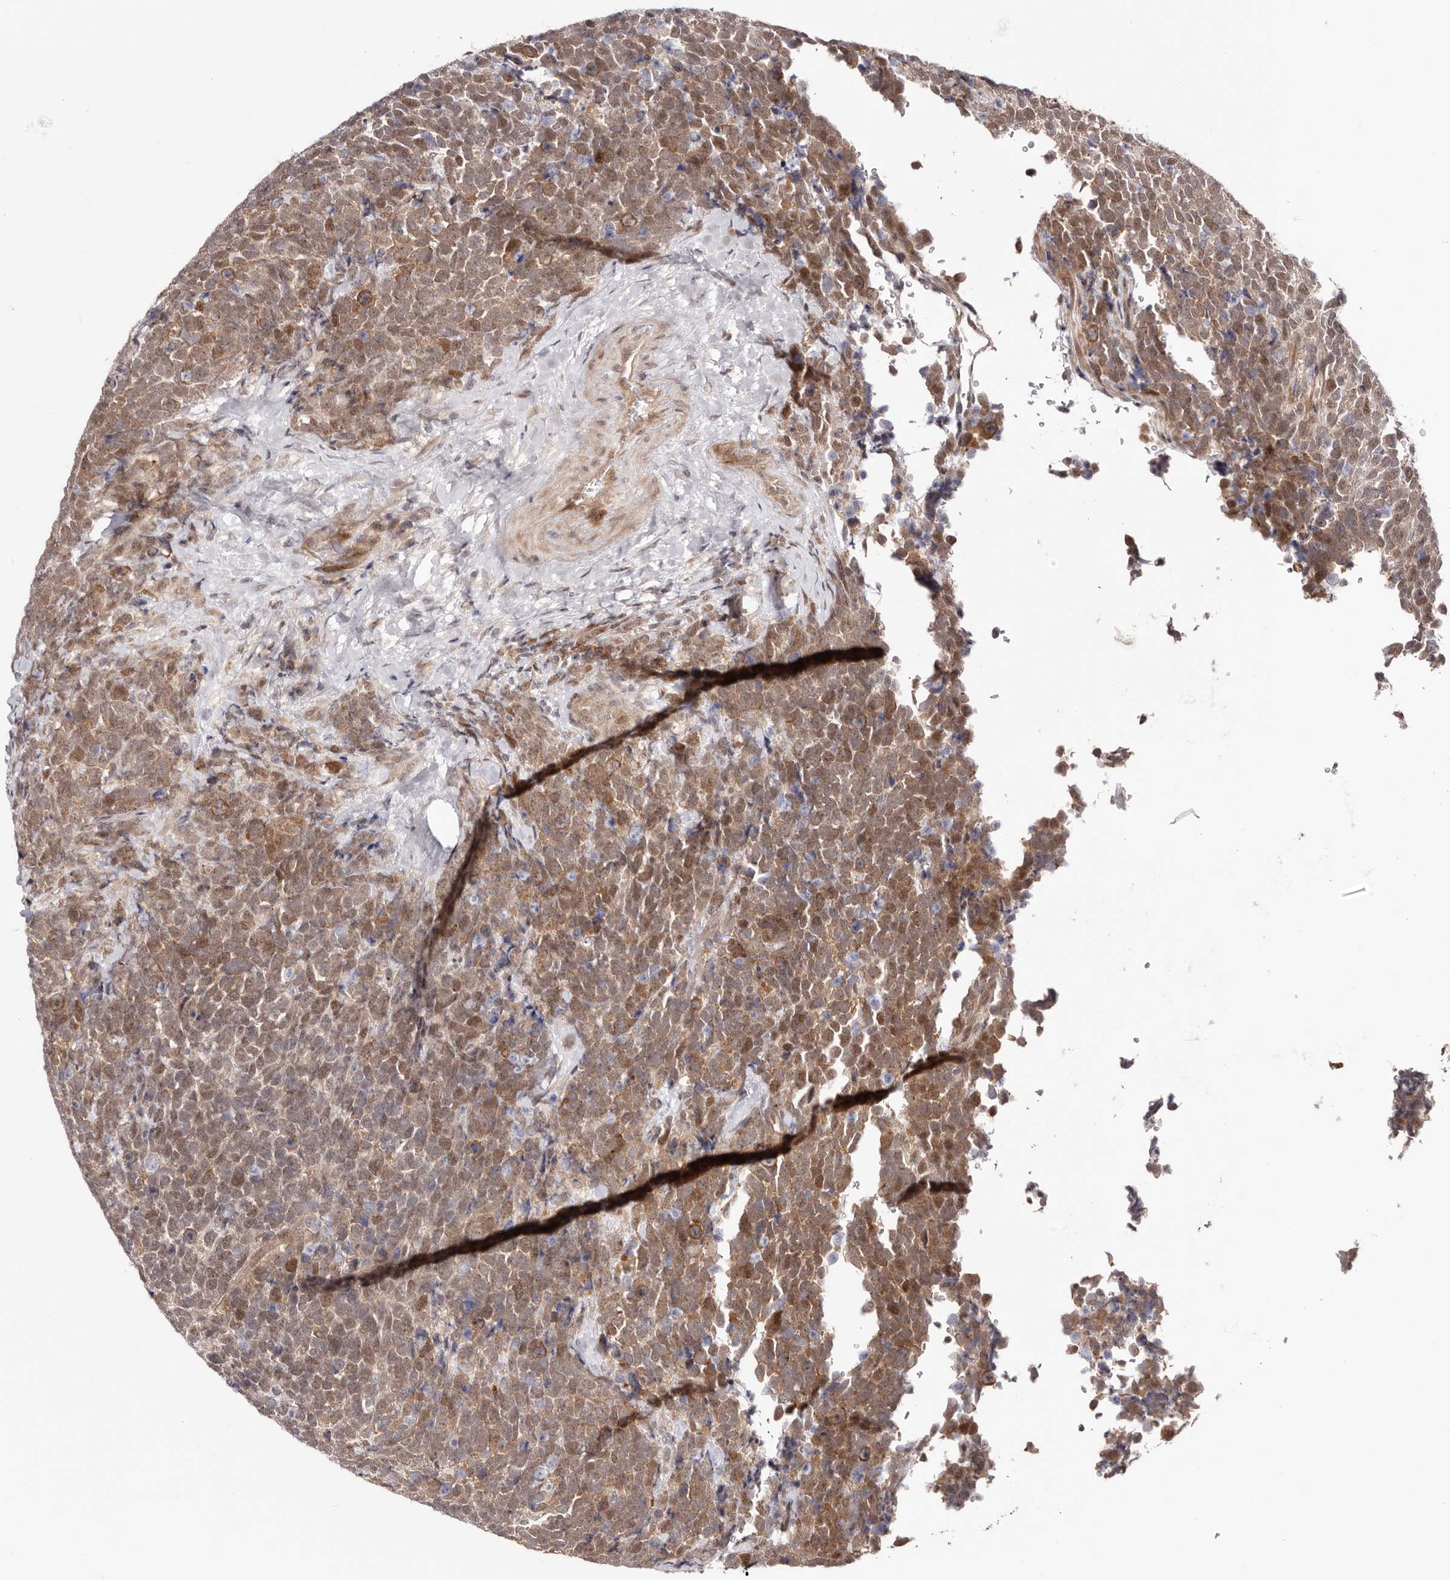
{"staining": {"intensity": "moderate", "quantity": ">75%", "location": "cytoplasmic/membranous,nuclear"}, "tissue": "urothelial cancer", "cell_type": "Tumor cells", "image_type": "cancer", "snomed": [{"axis": "morphology", "description": "Urothelial carcinoma, High grade"}, {"axis": "topography", "description": "Urinary bladder"}], "caption": "Brown immunohistochemical staining in high-grade urothelial carcinoma exhibits moderate cytoplasmic/membranous and nuclear staining in about >75% of tumor cells.", "gene": "EGR3", "patient": {"sex": "female", "age": 82}}